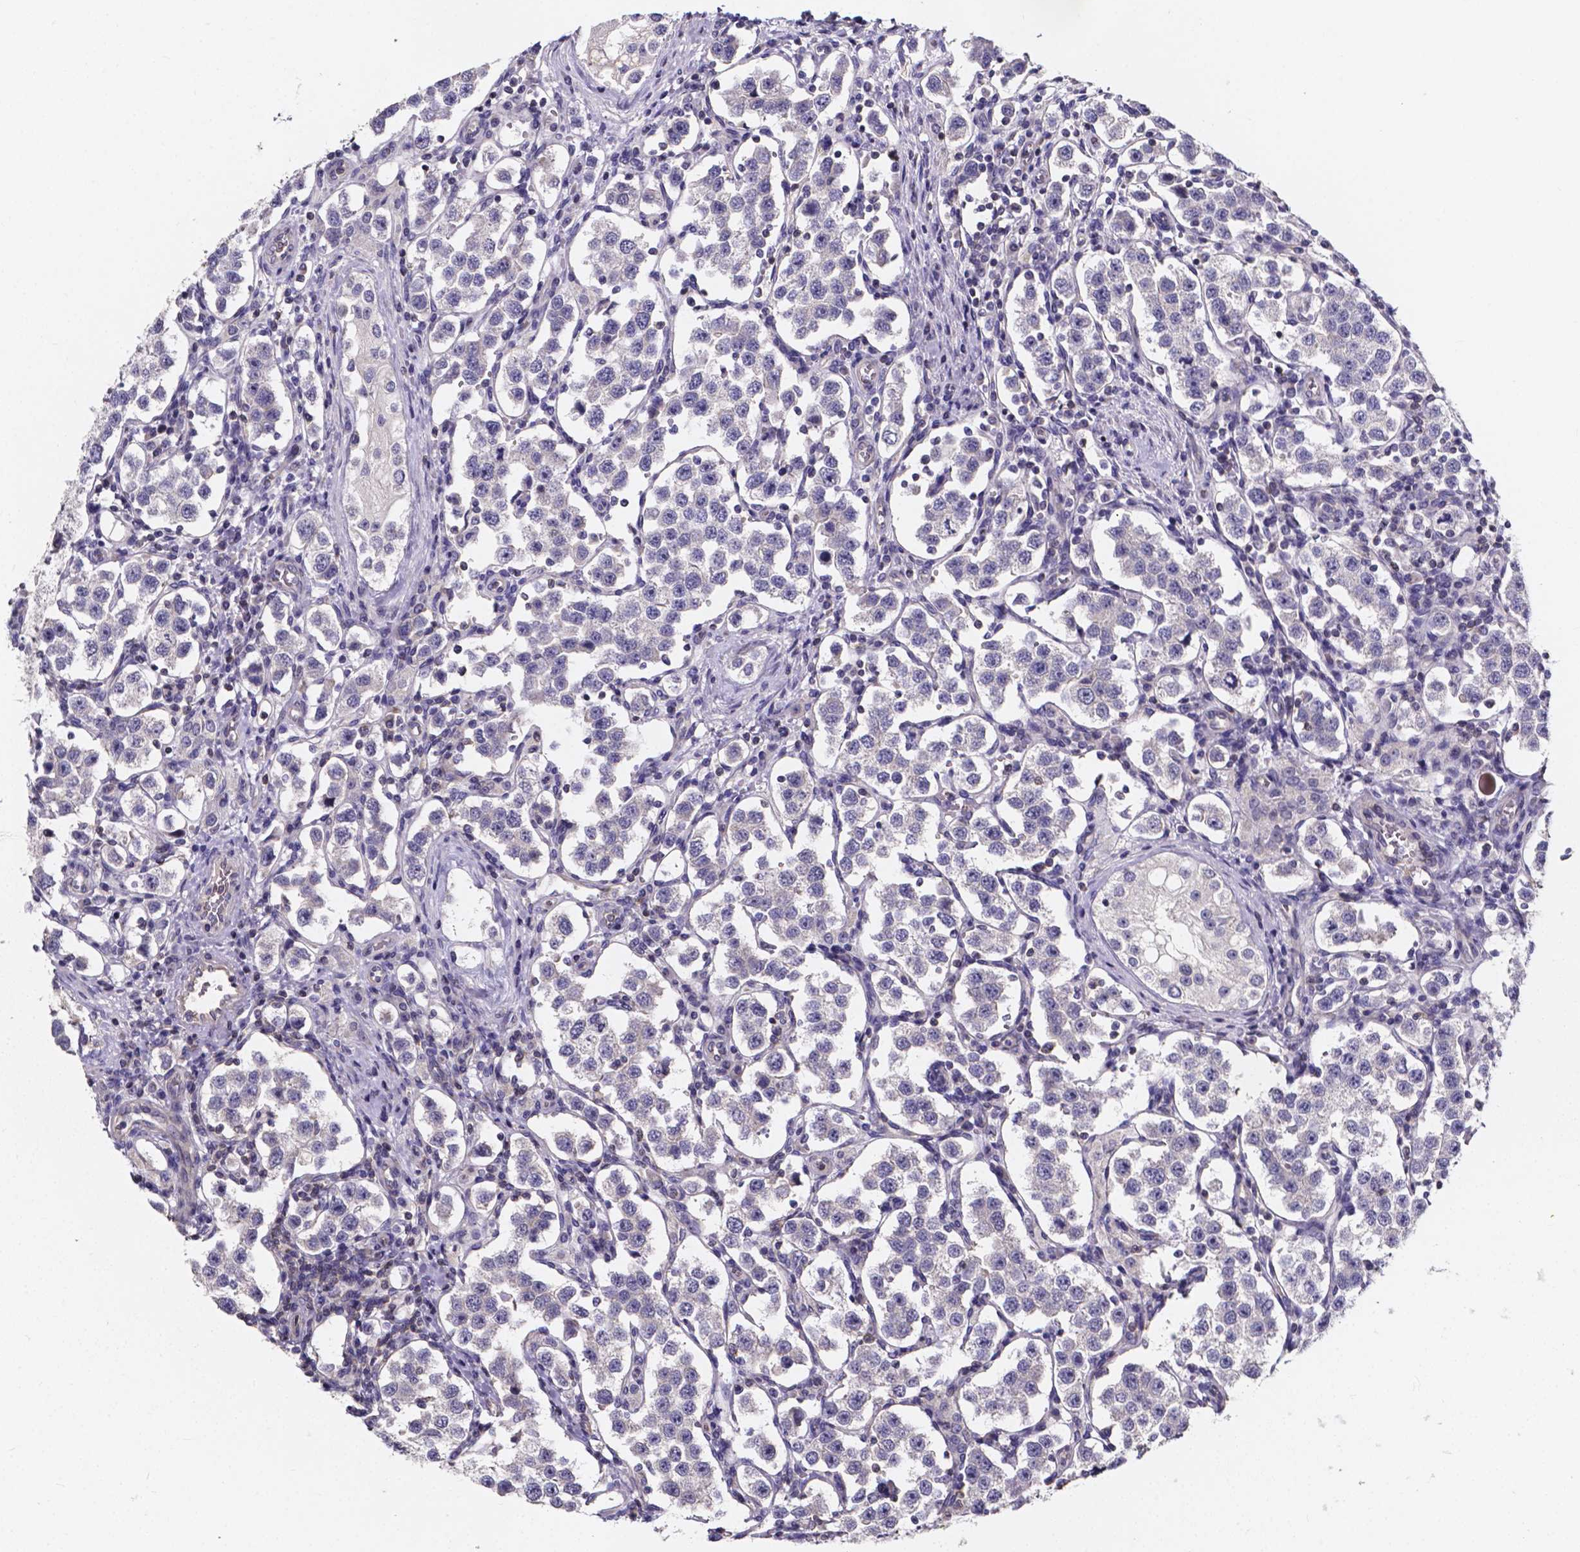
{"staining": {"intensity": "negative", "quantity": "none", "location": "none"}, "tissue": "testis cancer", "cell_type": "Tumor cells", "image_type": "cancer", "snomed": [{"axis": "morphology", "description": "Seminoma, NOS"}, {"axis": "topography", "description": "Testis"}], "caption": "This is a image of IHC staining of testis seminoma, which shows no positivity in tumor cells.", "gene": "THEMIS", "patient": {"sex": "male", "age": 37}}